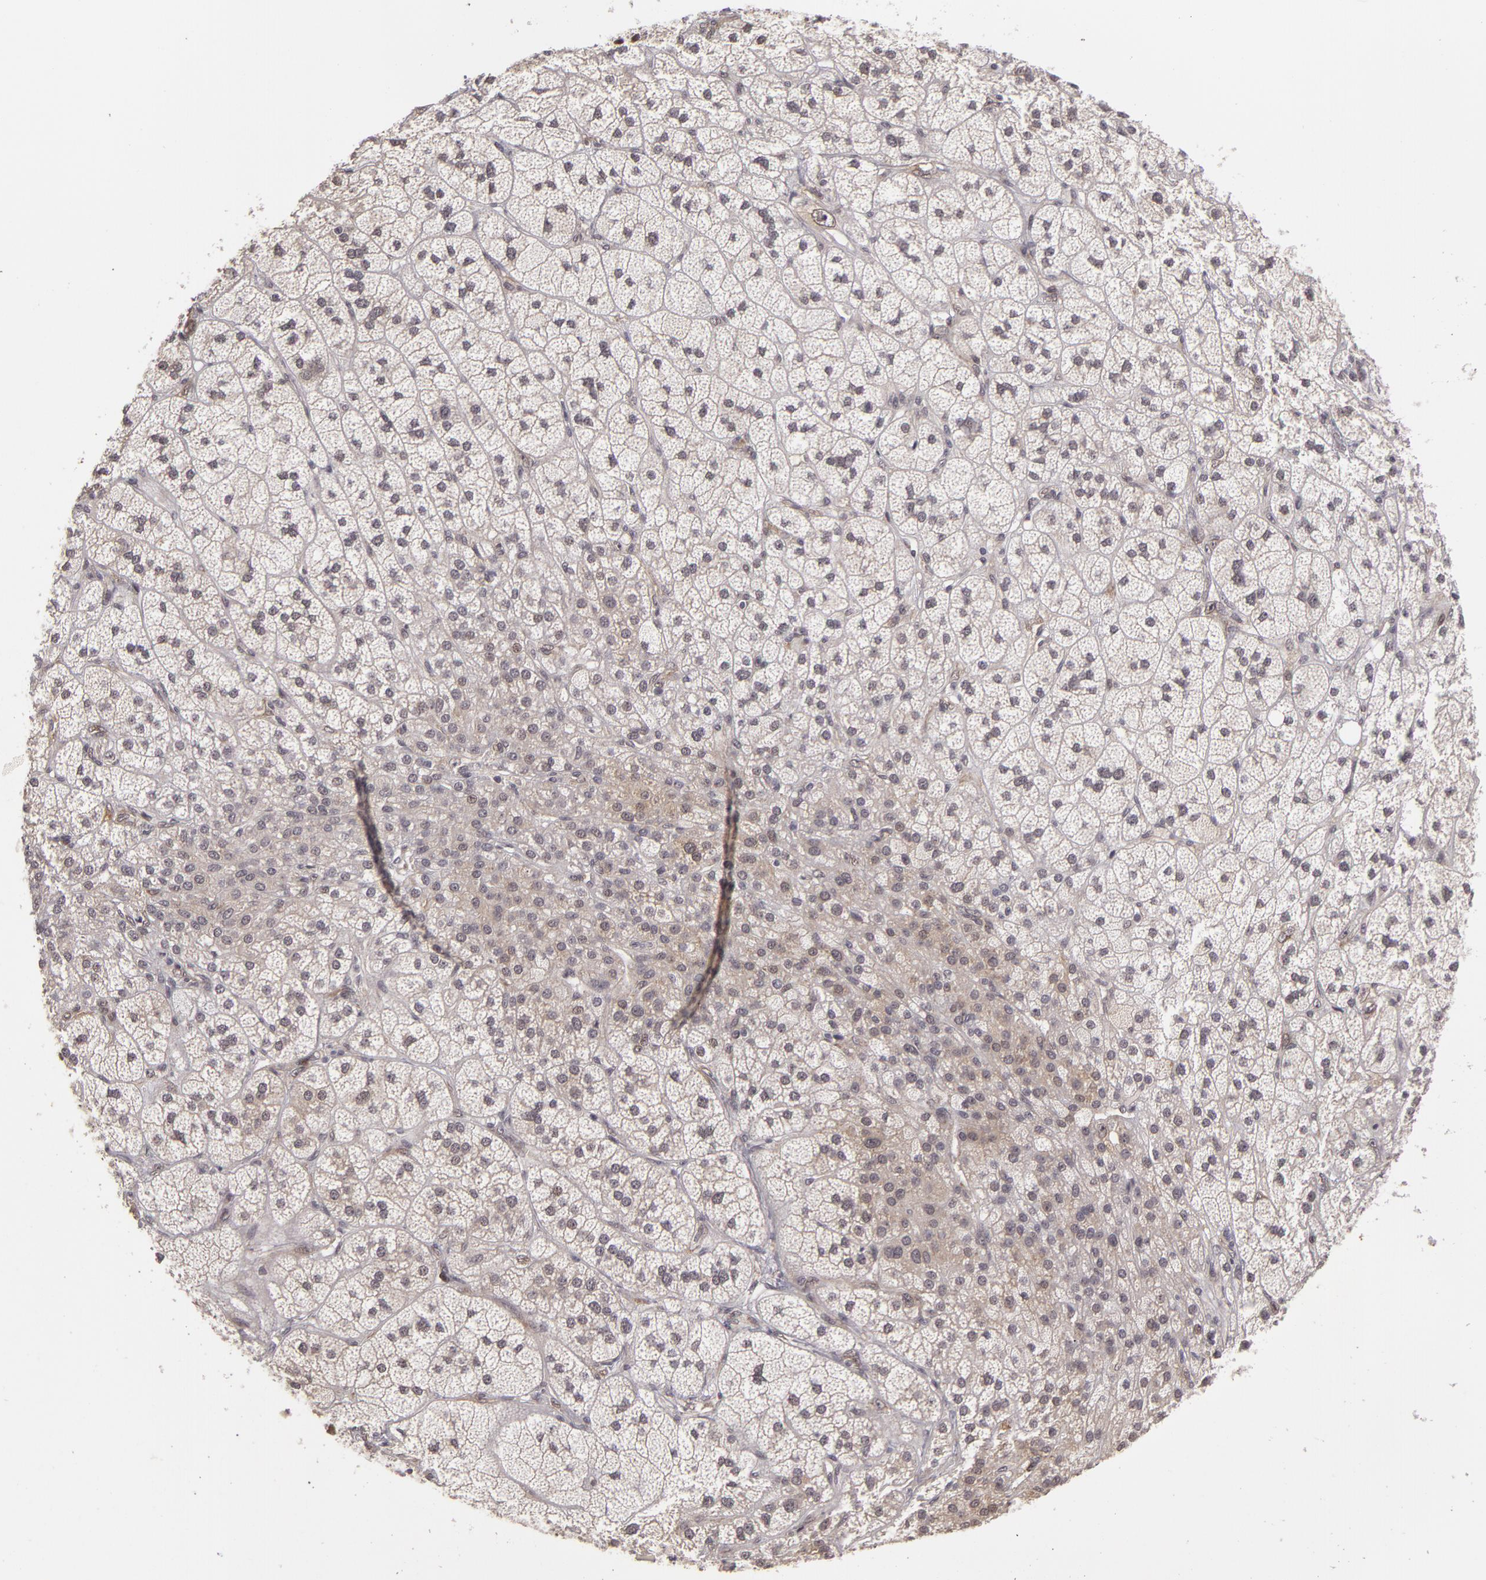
{"staining": {"intensity": "moderate", "quantity": ">75%", "location": "nuclear"}, "tissue": "adrenal gland", "cell_type": "Glandular cells", "image_type": "normal", "snomed": [{"axis": "morphology", "description": "Normal tissue, NOS"}, {"axis": "topography", "description": "Adrenal gland"}], "caption": "Glandular cells reveal medium levels of moderate nuclear staining in about >75% of cells in unremarkable human adrenal gland. (DAB IHC, brown staining for protein, blue staining for nuclei).", "gene": "ZNF133", "patient": {"sex": "female", "age": 60}}